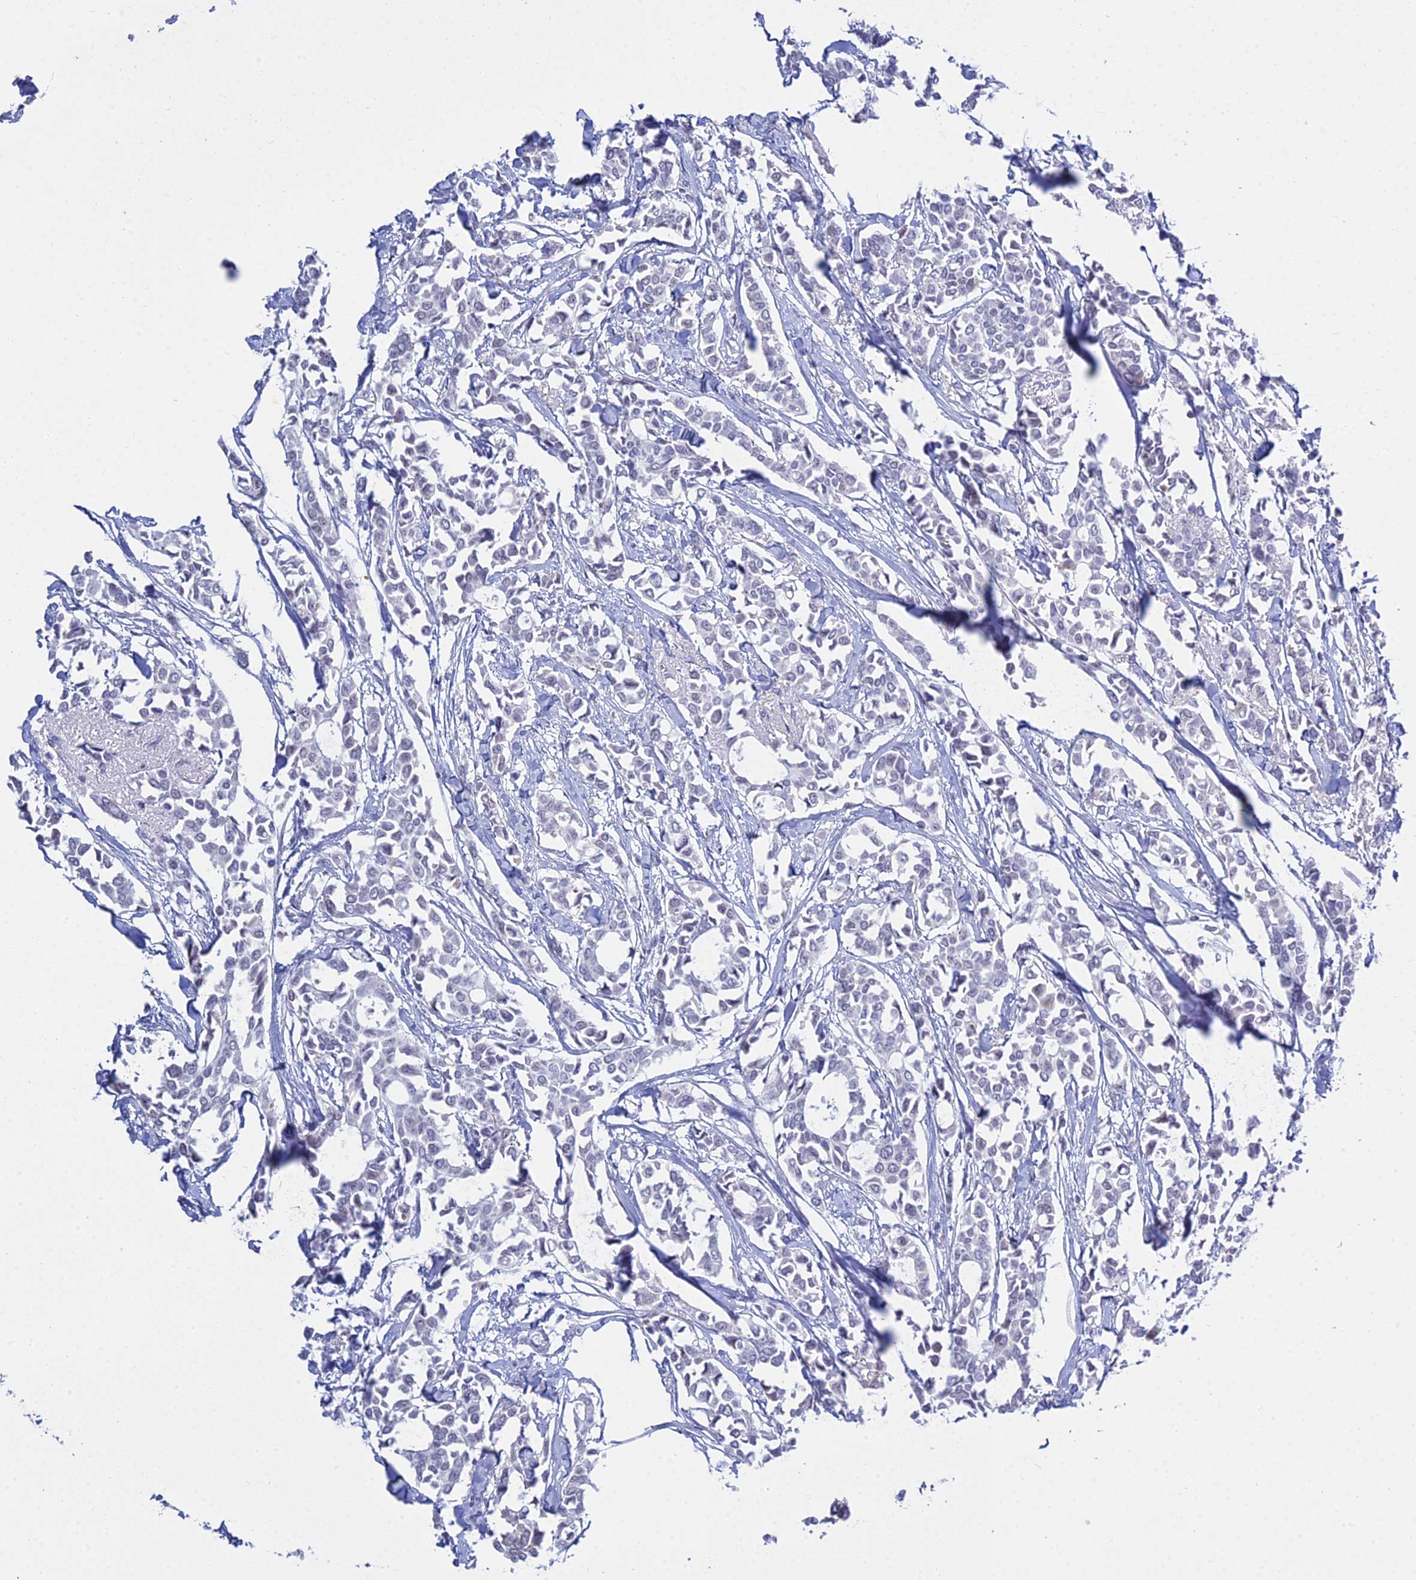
{"staining": {"intensity": "negative", "quantity": "none", "location": "none"}, "tissue": "breast cancer", "cell_type": "Tumor cells", "image_type": "cancer", "snomed": [{"axis": "morphology", "description": "Duct carcinoma"}, {"axis": "topography", "description": "Breast"}], "caption": "Breast cancer (intraductal carcinoma) was stained to show a protein in brown. There is no significant expression in tumor cells. (DAB immunohistochemistry visualized using brightfield microscopy, high magnification).", "gene": "KLF14", "patient": {"sex": "female", "age": 41}}